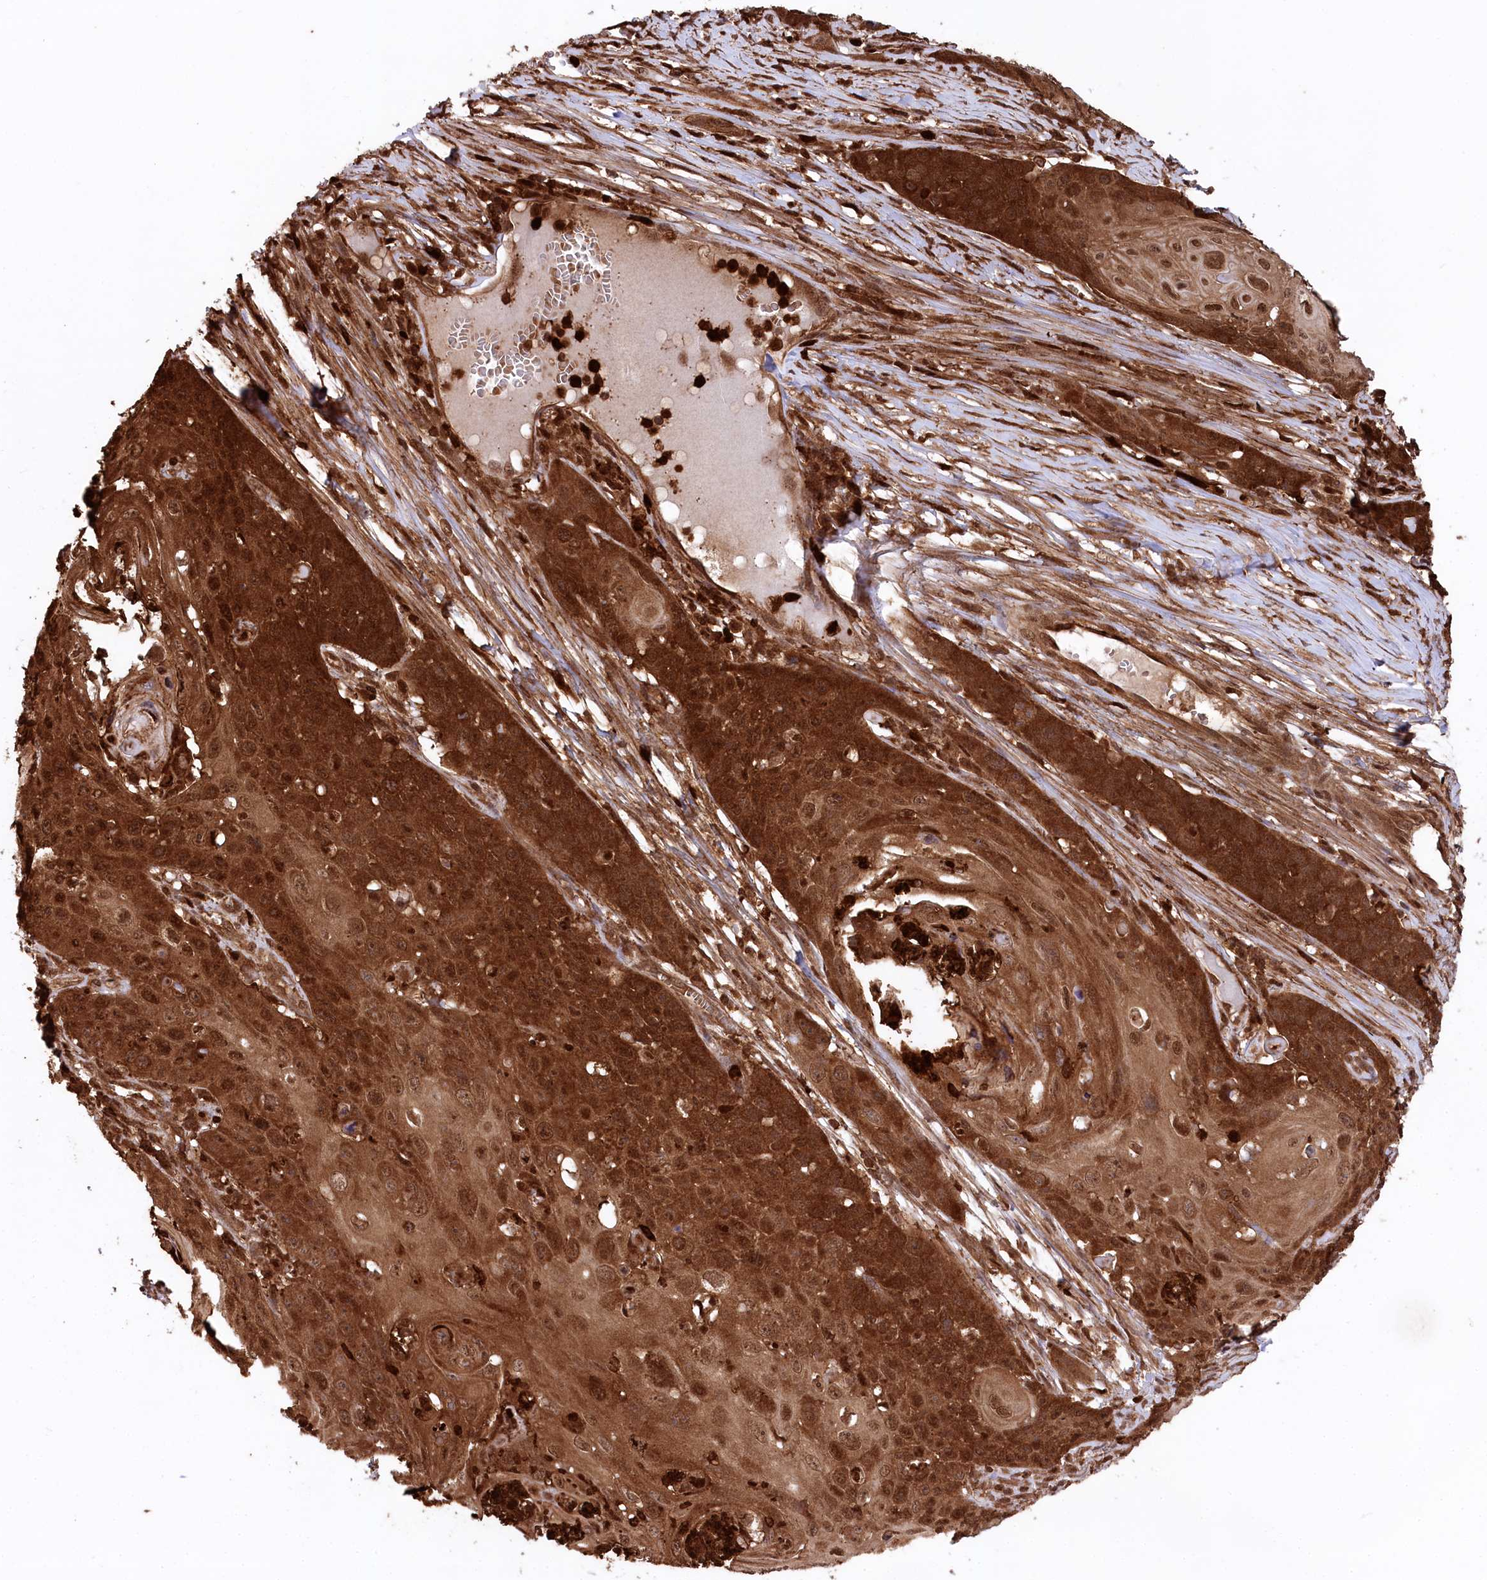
{"staining": {"intensity": "strong", "quantity": ">75%", "location": "cytoplasmic/membranous,nuclear"}, "tissue": "skin cancer", "cell_type": "Tumor cells", "image_type": "cancer", "snomed": [{"axis": "morphology", "description": "Squamous cell carcinoma, NOS"}, {"axis": "topography", "description": "Skin"}], "caption": "Immunohistochemical staining of skin cancer shows strong cytoplasmic/membranous and nuclear protein staining in approximately >75% of tumor cells.", "gene": "LSG1", "patient": {"sex": "male", "age": 55}}